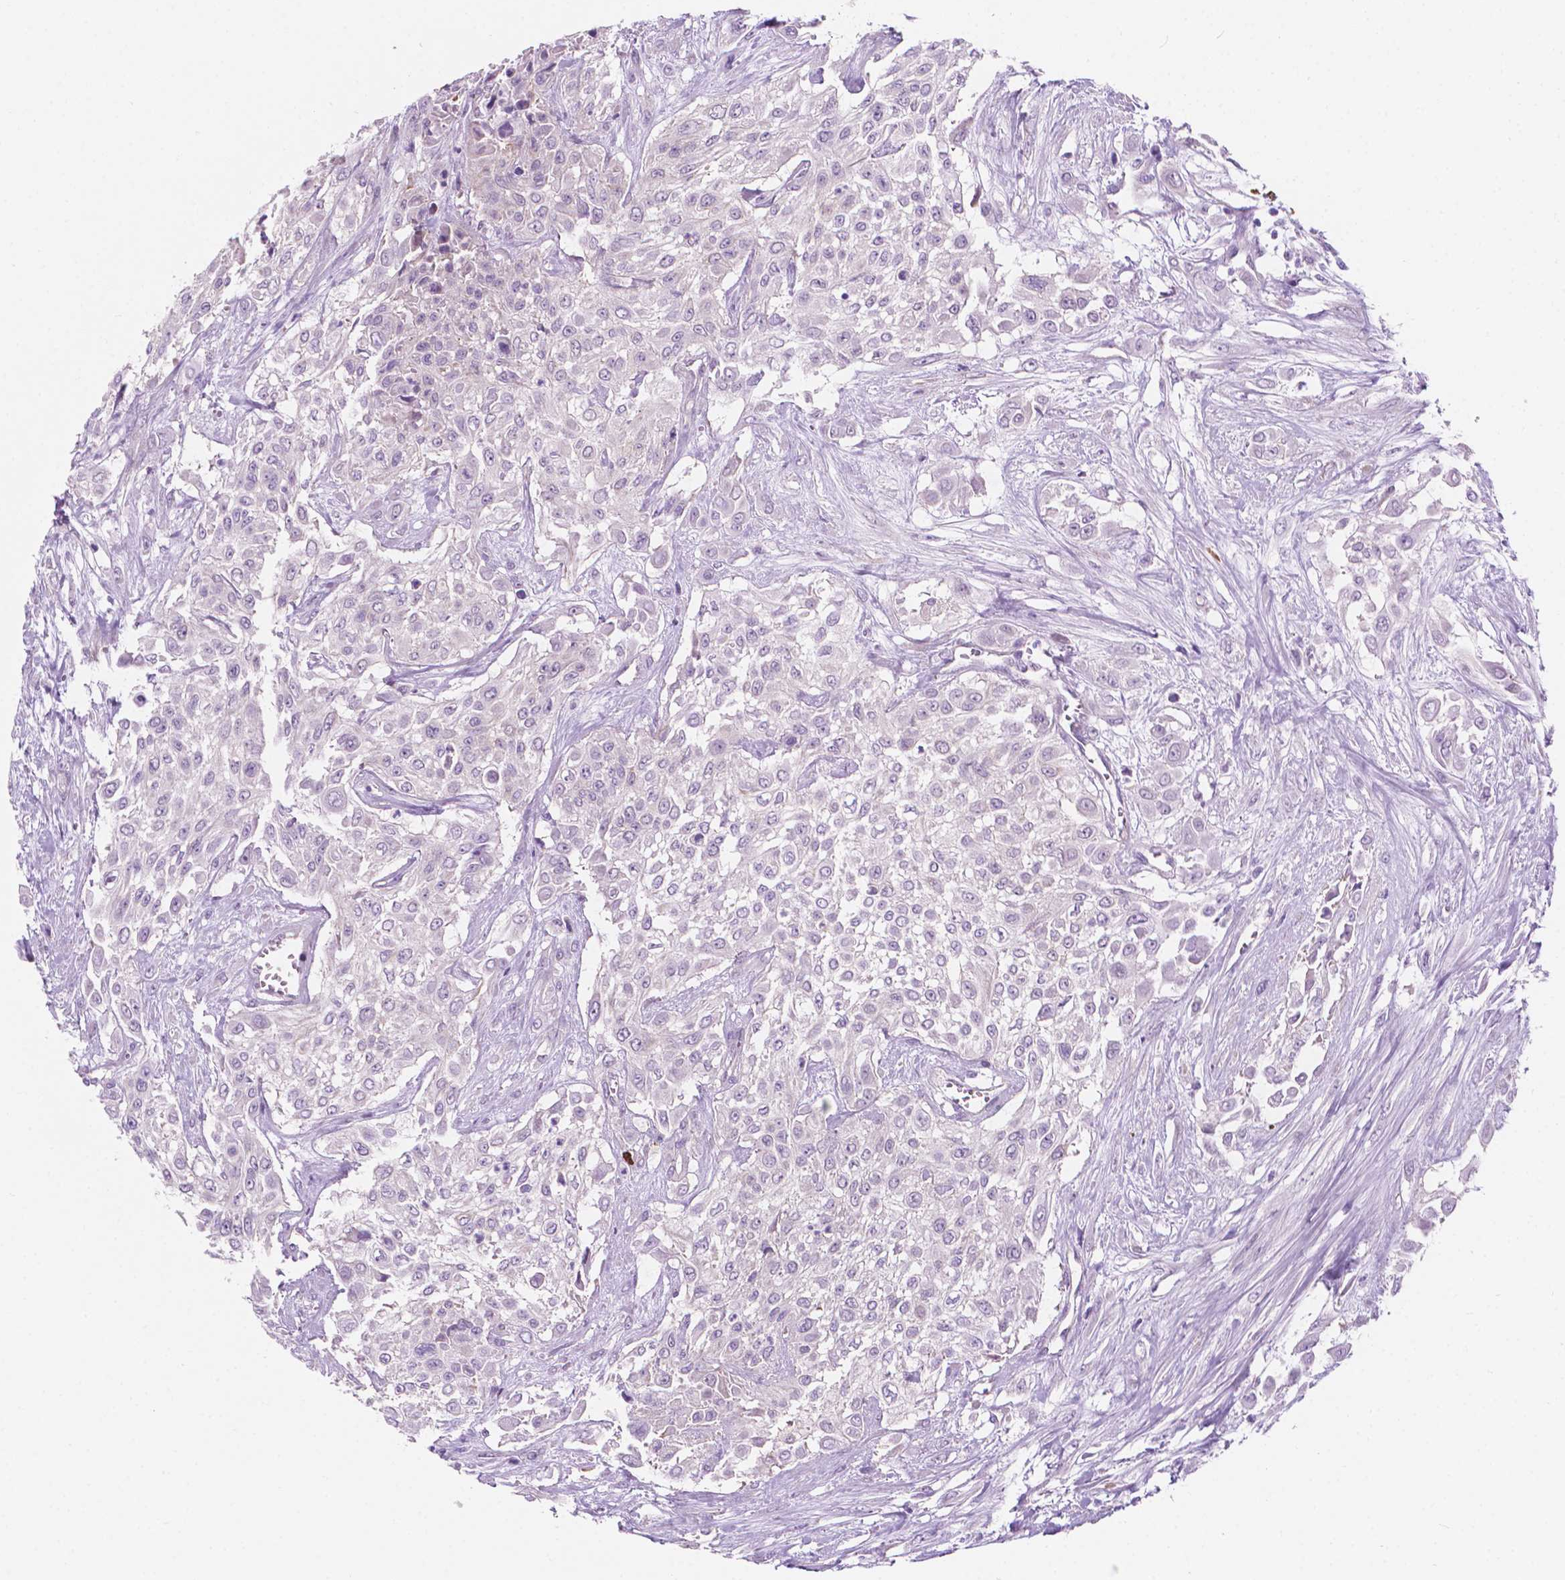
{"staining": {"intensity": "negative", "quantity": "none", "location": "none"}, "tissue": "urothelial cancer", "cell_type": "Tumor cells", "image_type": "cancer", "snomed": [{"axis": "morphology", "description": "Urothelial carcinoma, High grade"}, {"axis": "topography", "description": "Urinary bladder"}], "caption": "A micrograph of urothelial cancer stained for a protein shows no brown staining in tumor cells.", "gene": "EPPK1", "patient": {"sex": "male", "age": 57}}